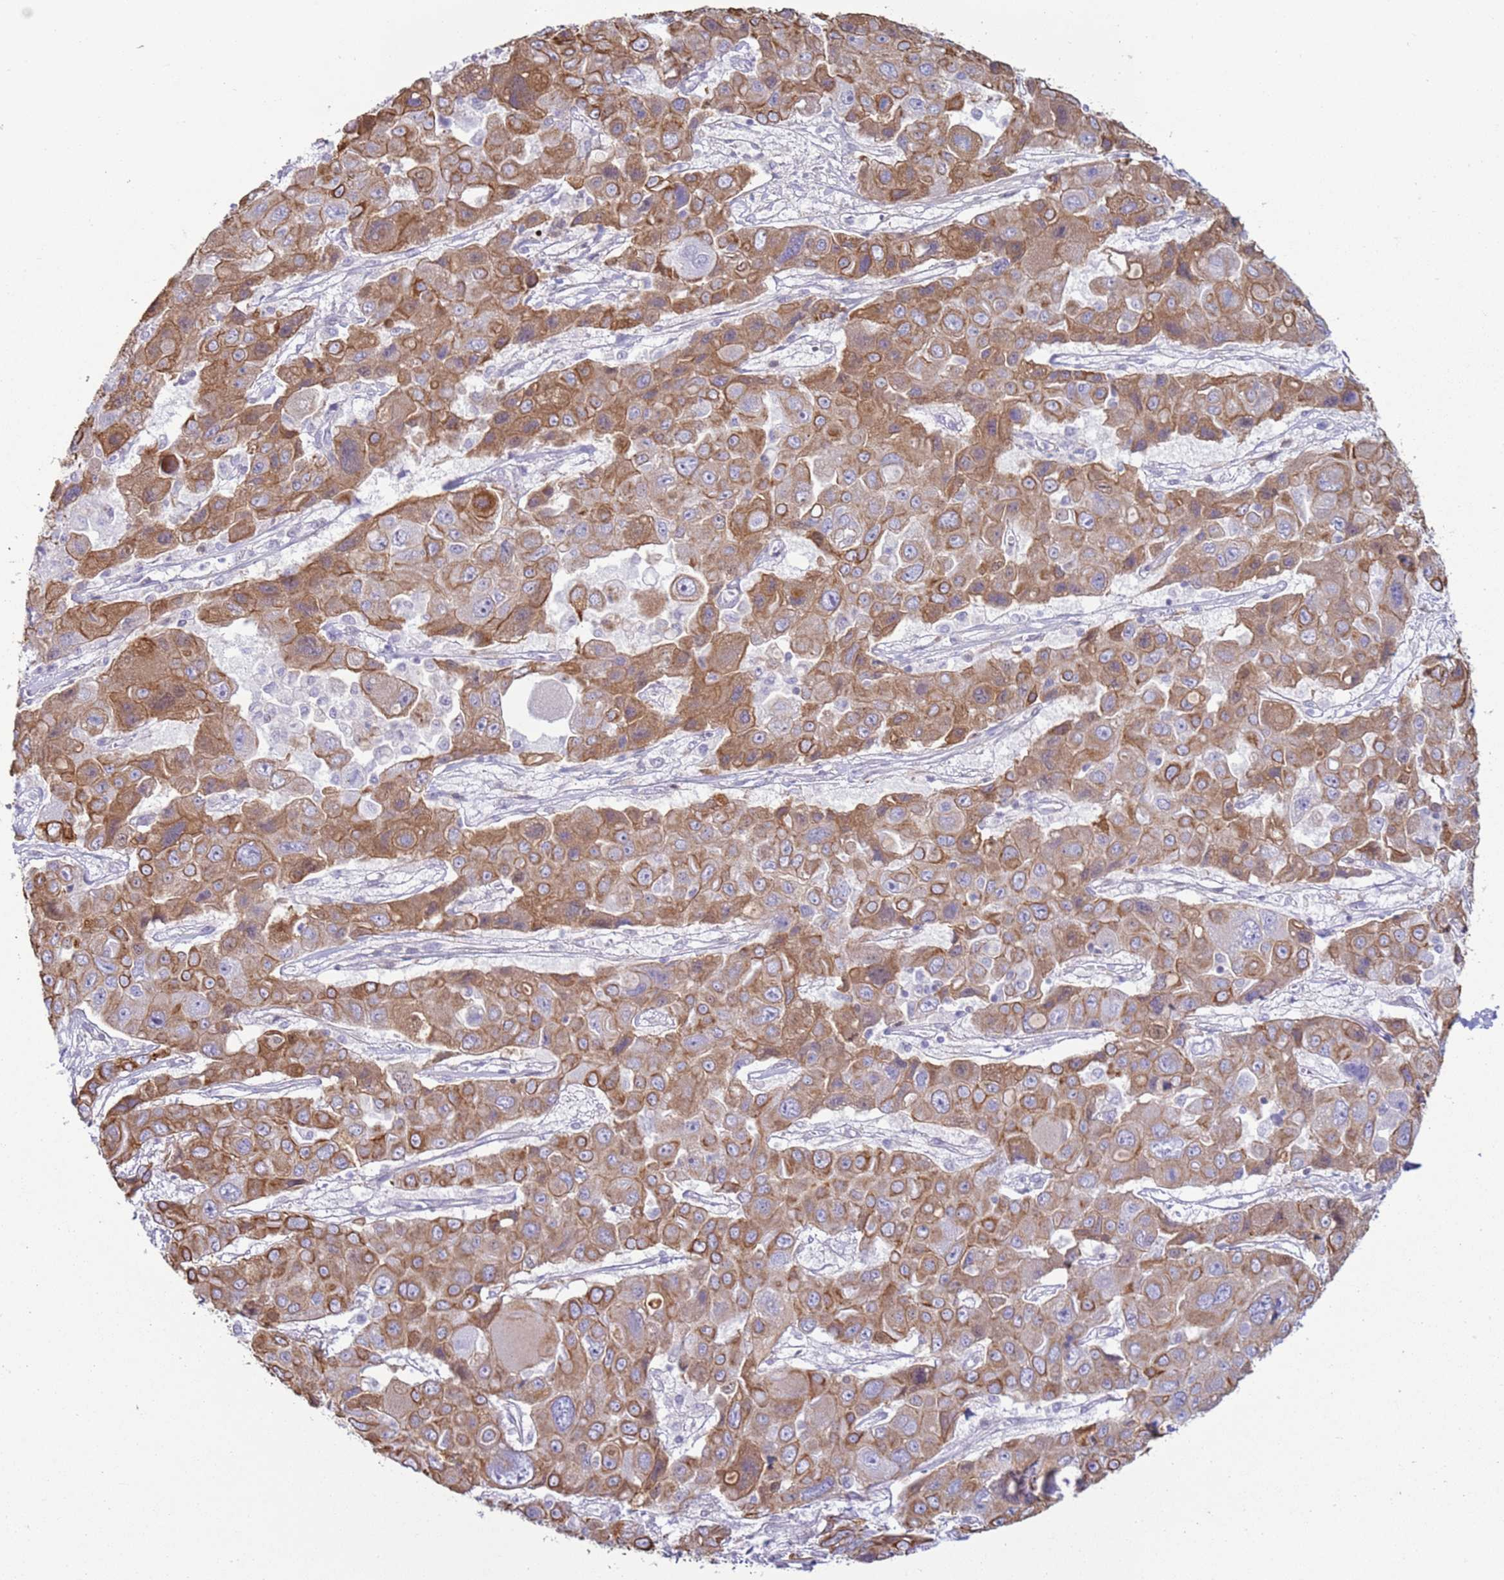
{"staining": {"intensity": "moderate", "quantity": ">75%", "location": "cytoplasmic/membranous"}, "tissue": "liver cancer", "cell_type": "Tumor cells", "image_type": "cancer", "snomed": [{"axis": "morphology", "description": "Cholangiocarcinoma"}, {"axis": "topography", "description": "Liver"}], "caption": "Moderate cytoplasmic/membranous staining for a protein is seen in about >75% of tumor cells of cholangiocarcinoma (liver) using immunohistochemistry.", "gene": "NPAP1", "patient": {"sex": "male", "age": 67}}